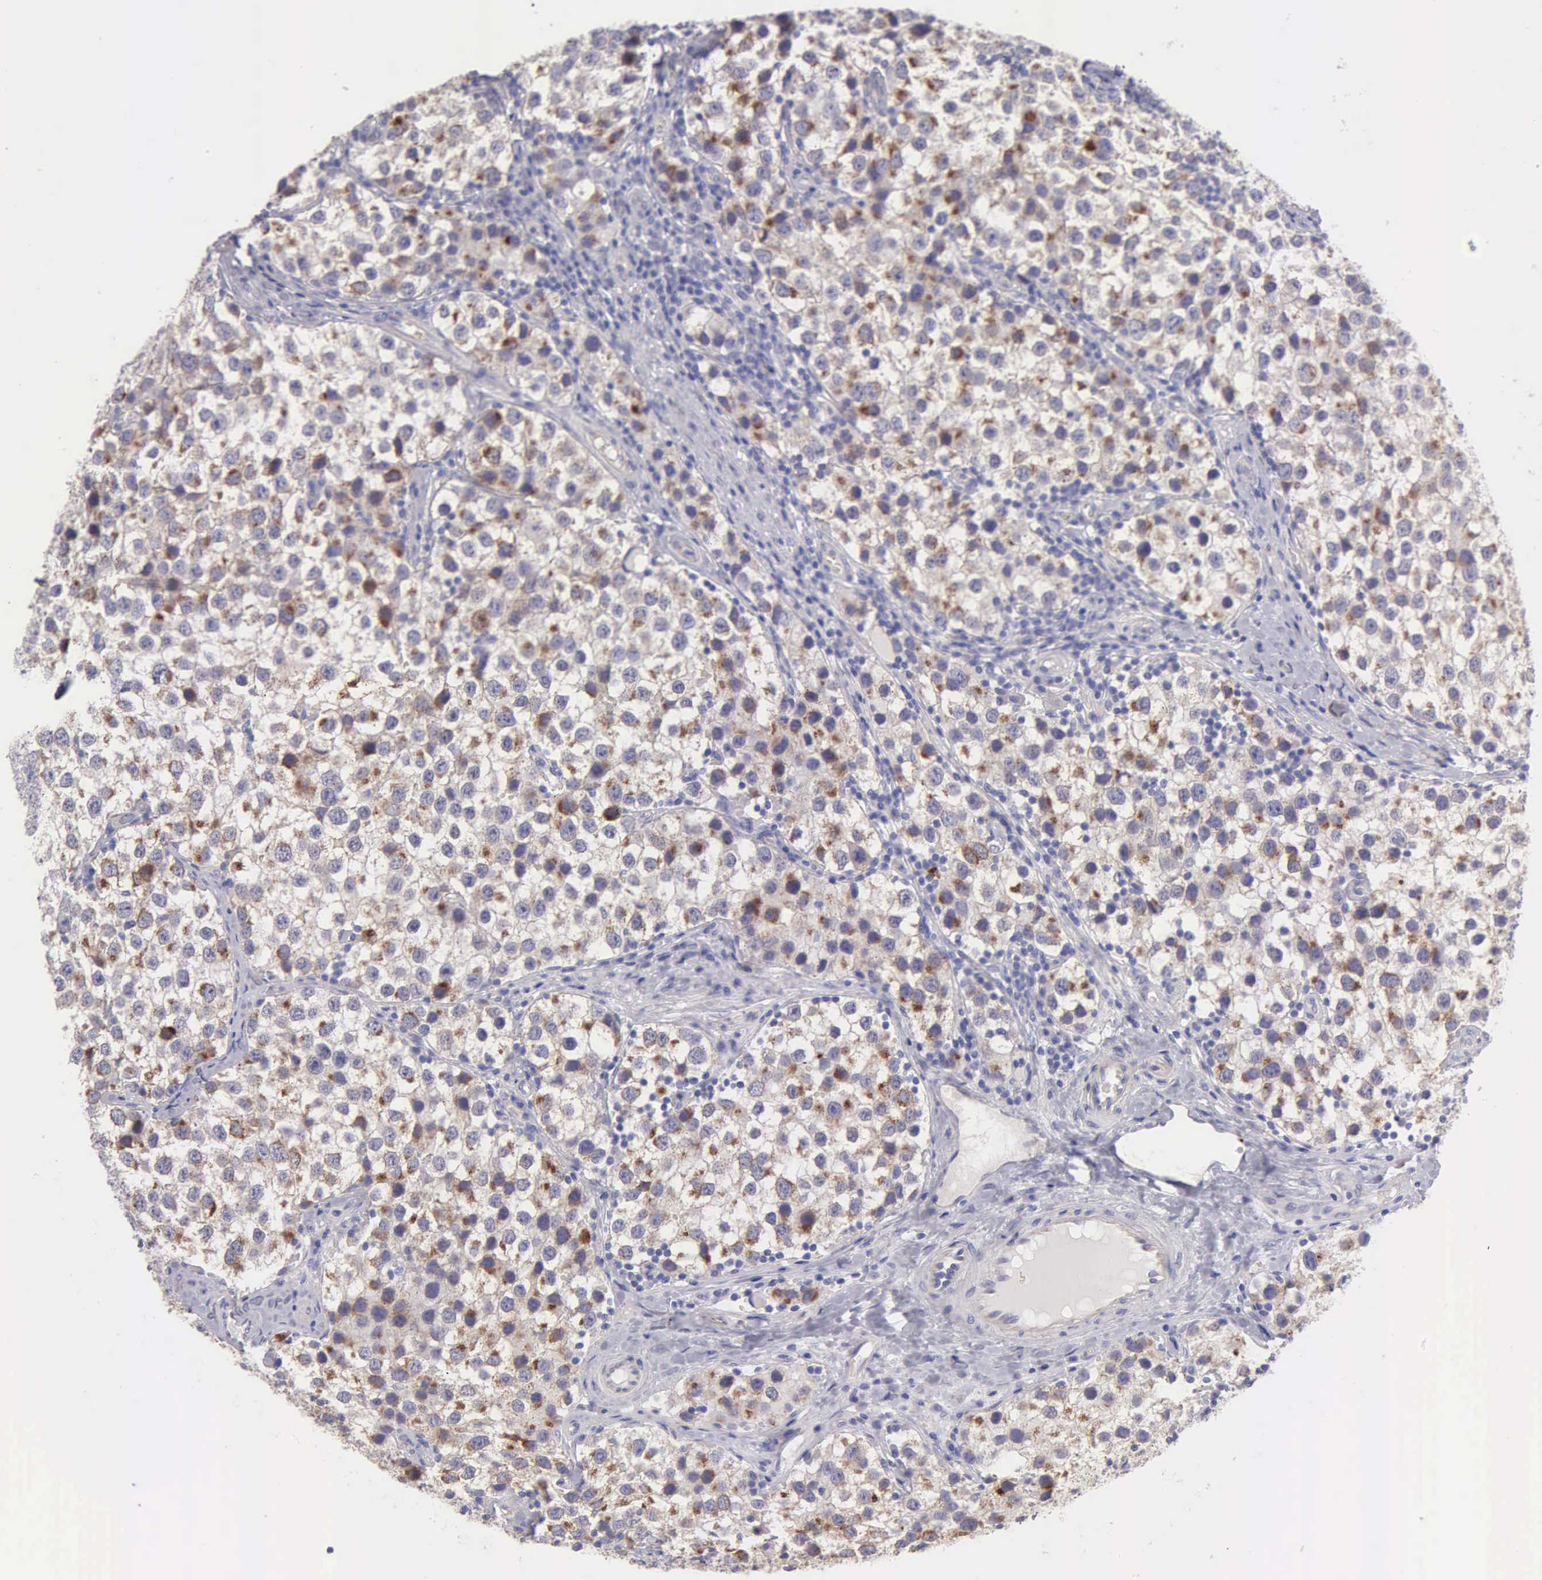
{"staining": {"intensity": "moderate", "quantity": "25%-75%", "location": "cytoplasmic/membranous"}, "tissue": "testis cancer", "cell_type": "Tumor cells", "image_type": "cancer", "snomed": [{"axis": "morphology", "description": "Seminoma, NOS"}, {"axis": "topography", "description": "Testis"}], "caption": "The micrograph shows staining of testis cancer (seminoma), revealing moderate cytoplasmic/membranous protein positivity (brown color) within tumor cells. (IHC, brightfield microscopy, high magnification).", "gene": "APP", "patient": {"sex": "male", "age": 39}}